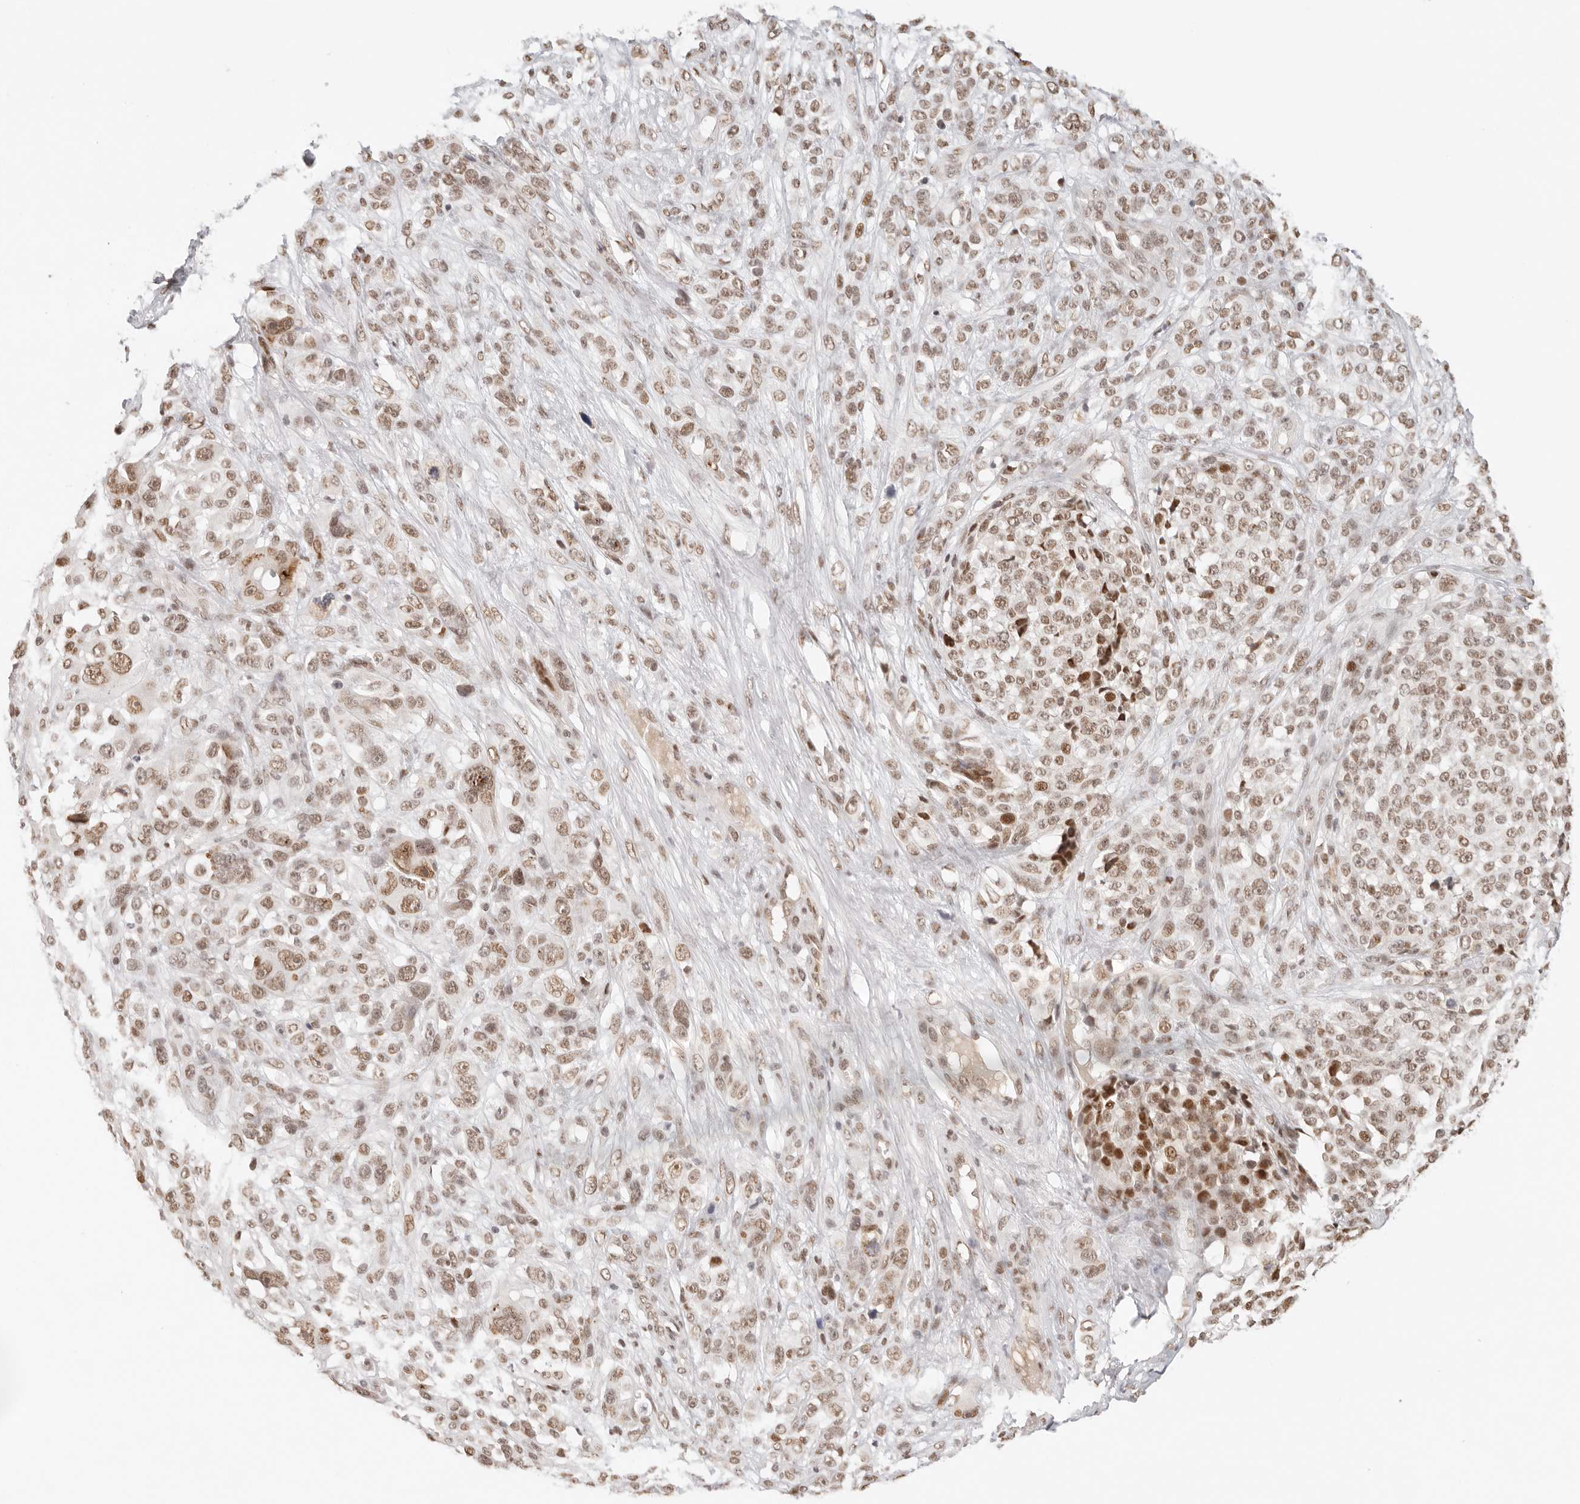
{"staining": {"intensity": "moderate", "quantity": ">75%", "location": "nuclear"}, "tissue": "melanoma", "cell_type": "Tumor cells", "image_type": "cancer", "snomed": [{"axis": "morphology", "description": "Malignant melanoma, NOS"}, {"axis": "topography", "description": "Skin"}], "caption": "This is a micrograph of IHC staining of melanoma, which shows moderate positivity in the nuclear of tumor cells.", "gene": "HOXC5", "patient": {"sex": "female", "age": 55}}